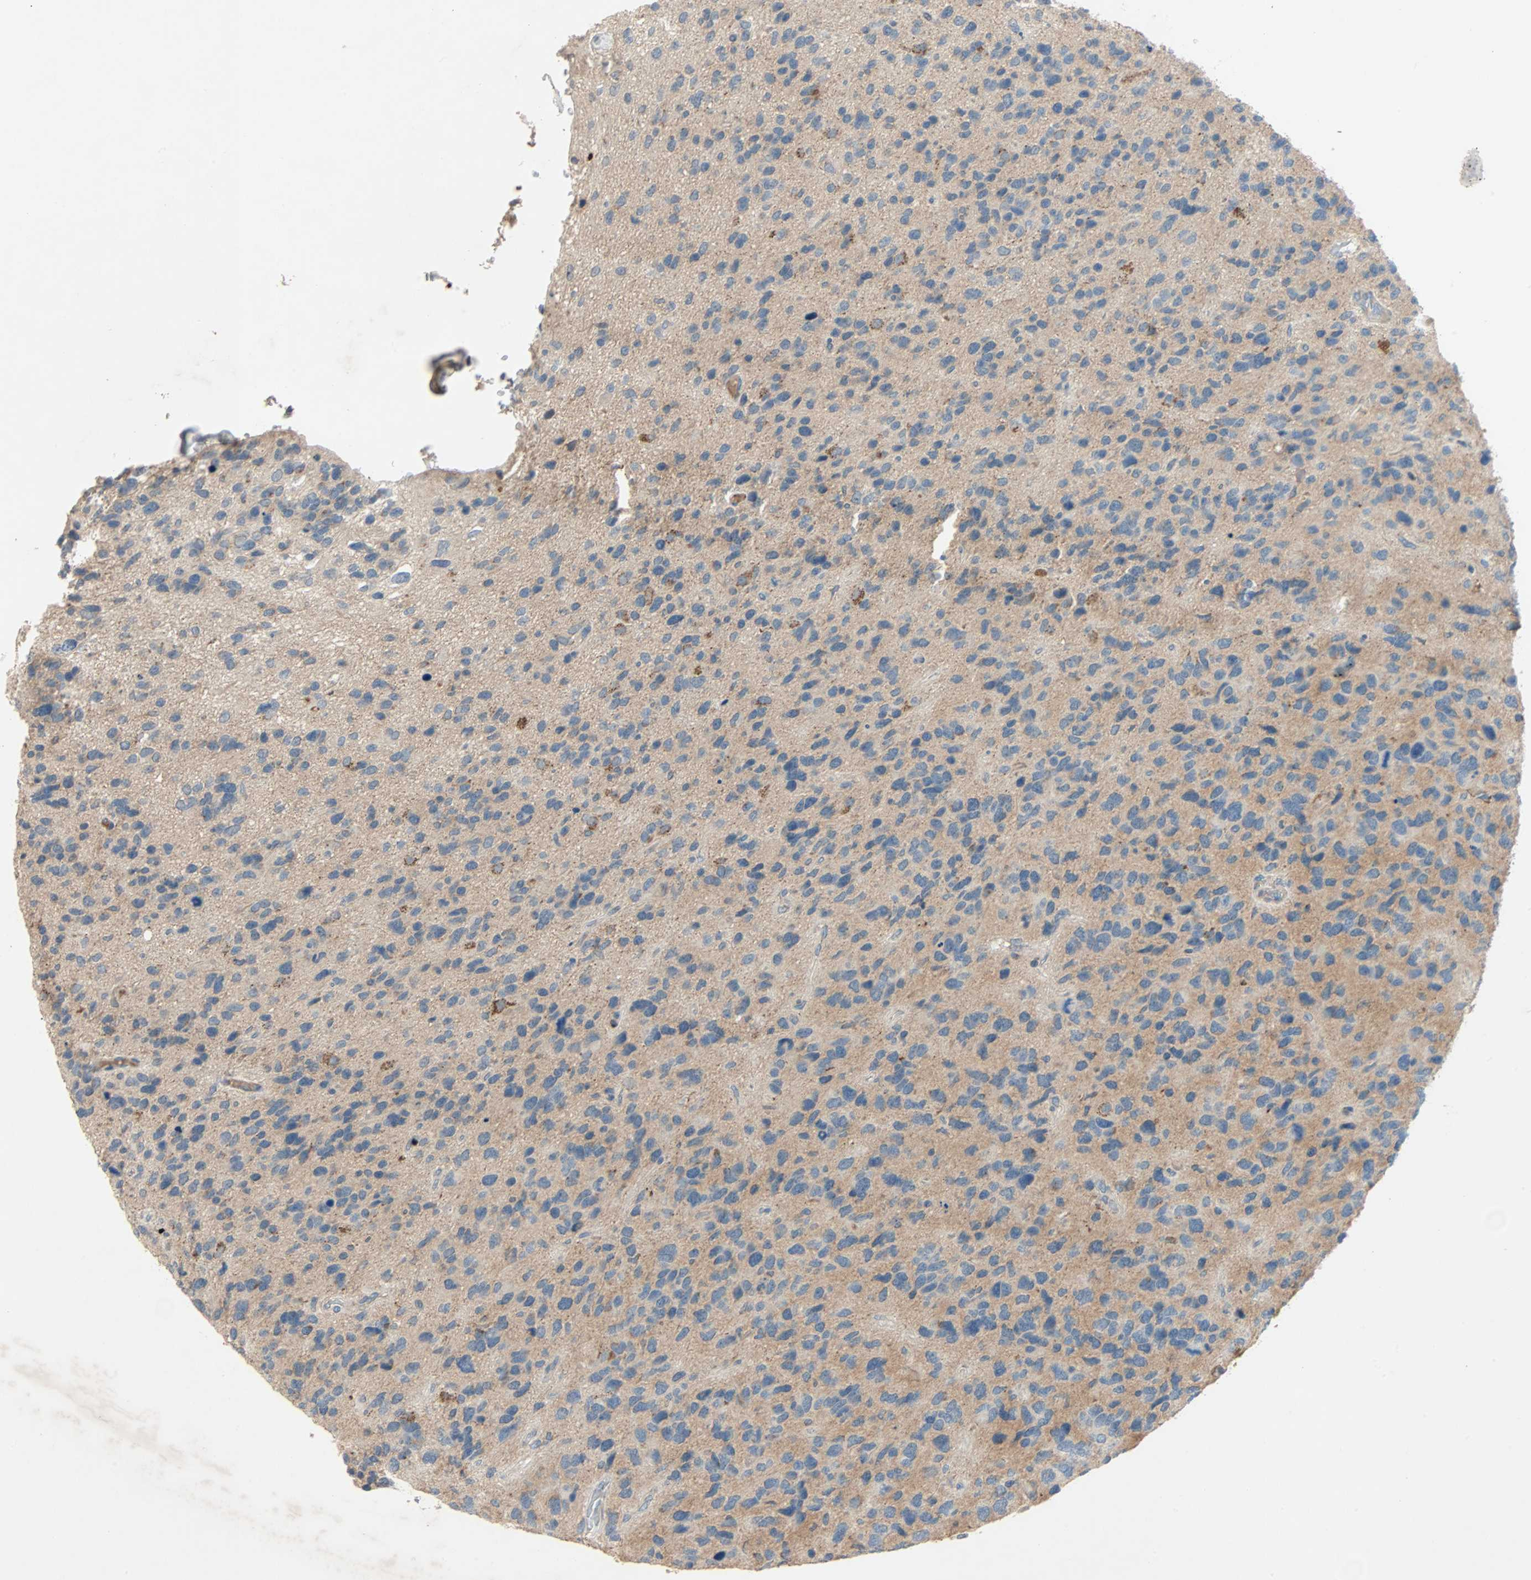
{"staining": {"intensity": "strong", "quantity": "<25%", "location": "cytoplasmic/membranous"}, "tissue": "glioma", "cell_type": "Tumor cells", "image_type": "cancer", "snomed": [{"axis": "morphology", "description": "Glioma, malignant, High grade"}, {"axis": "topography", "description": "Brain"}], "caption": "An immunohistochemistry photomicrograph of tumor tissue is shown. Protein staining in brown highlights strong cytoplasmic/membranous positivity in malignant glioma (high-grade) within tumor cells.", "gene": "XYLT1", "patient": {"sex": "female", "age": 58}}